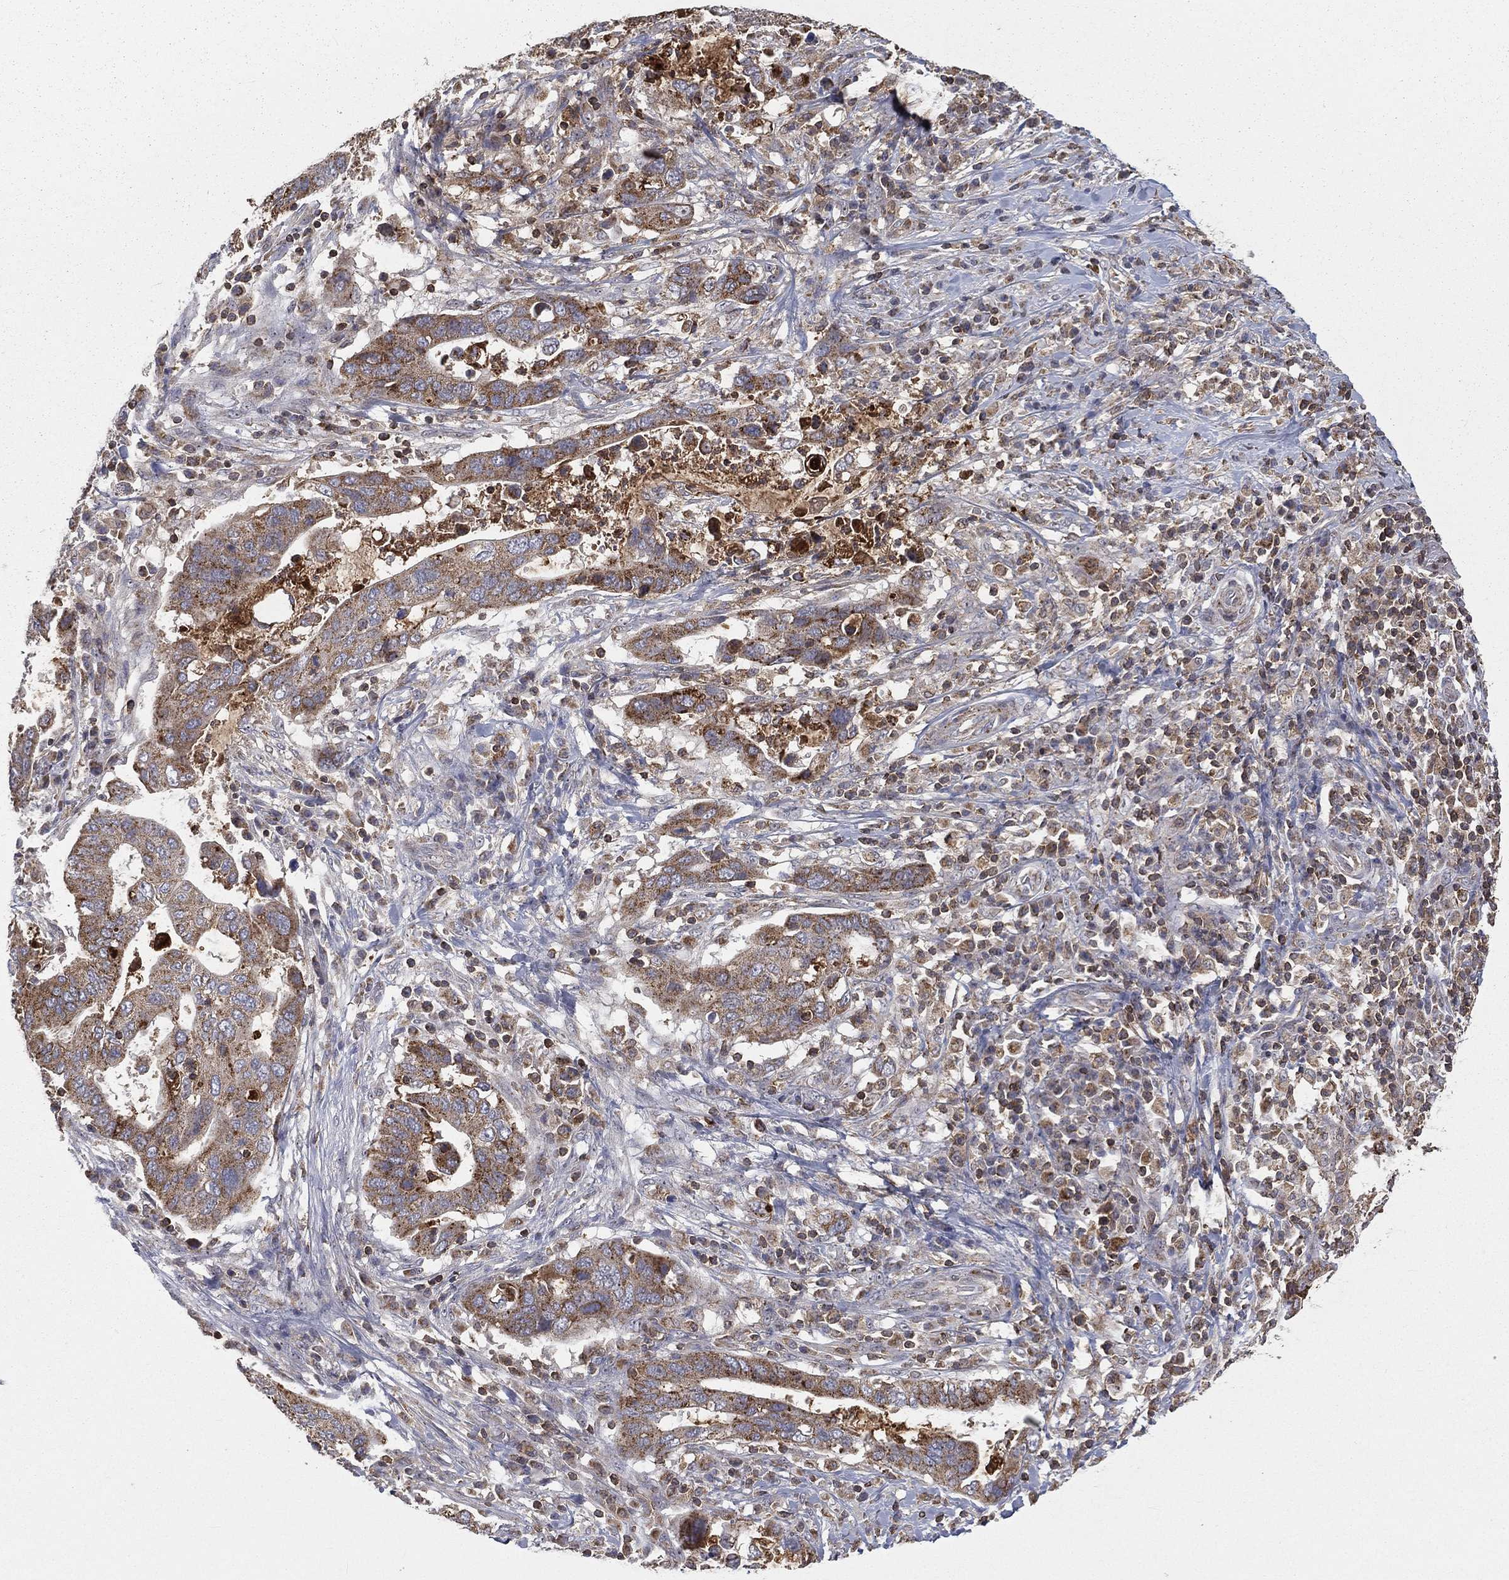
{"staining": {"intensity": "strong", "quantity": "25%-75%", "location": "cytoplasmic/membranous"}, "tissue": "stomach cancer", "cell_type": "Tumor cells", "image_type": "cancer", "snomed": [{"axis": "morphology", "description": "Adenocarcinoma, NOS"}, {"axis": "topography", "description": "Stomach"}], "caption": "Immunohistochemistry (DAB) staining of stomach adenocarcinoma displays strong cytoplasmic/membranous protein expression in approximately 25%-75% of tumor cells.", "gene": "RIN3", "patient": {"sex": "male", "age": 54}}